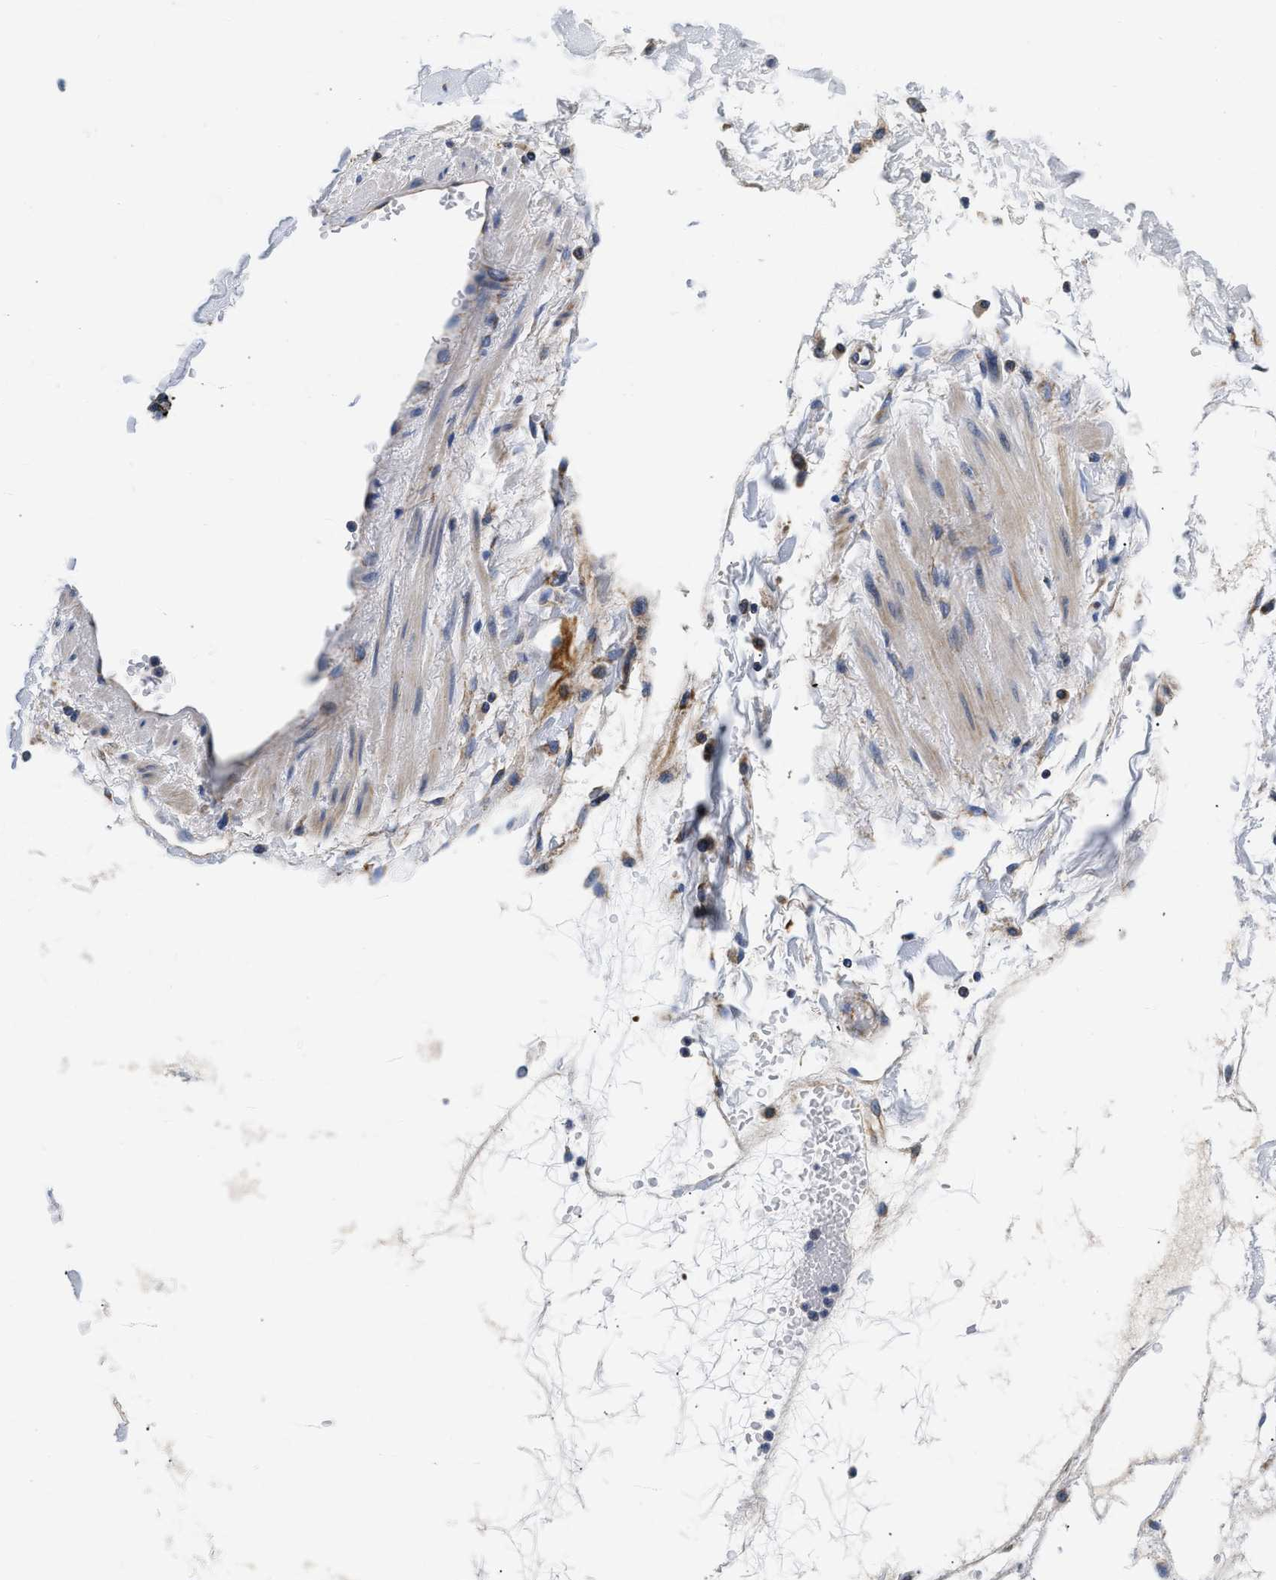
{"staining": {"intensity": "negative", "quantity": "none", "location": "none"}, "tissue": "adipose tissue", "cell_type": "Adipocytes", "image_type": "normal", "snomed": [{"axis": "morphology", "description": "Normal tissue, NOS"}, {"axis": "morphology", "description": "Adenocarcinoma, NOS"}, {"axis": "topography", "description": "Duodenum"}, {"axis": "topography", "description": "Peripheral nerve tissue"}], "caption": "High magnification brightfield microscopy of benign adipose tissue stained with DAB (brown) and counterstained with hematoxylin (blue): adipocytes show no significant positivity.", "gene": "PDP1", "patient": {"sex": "female", "age": 60}}